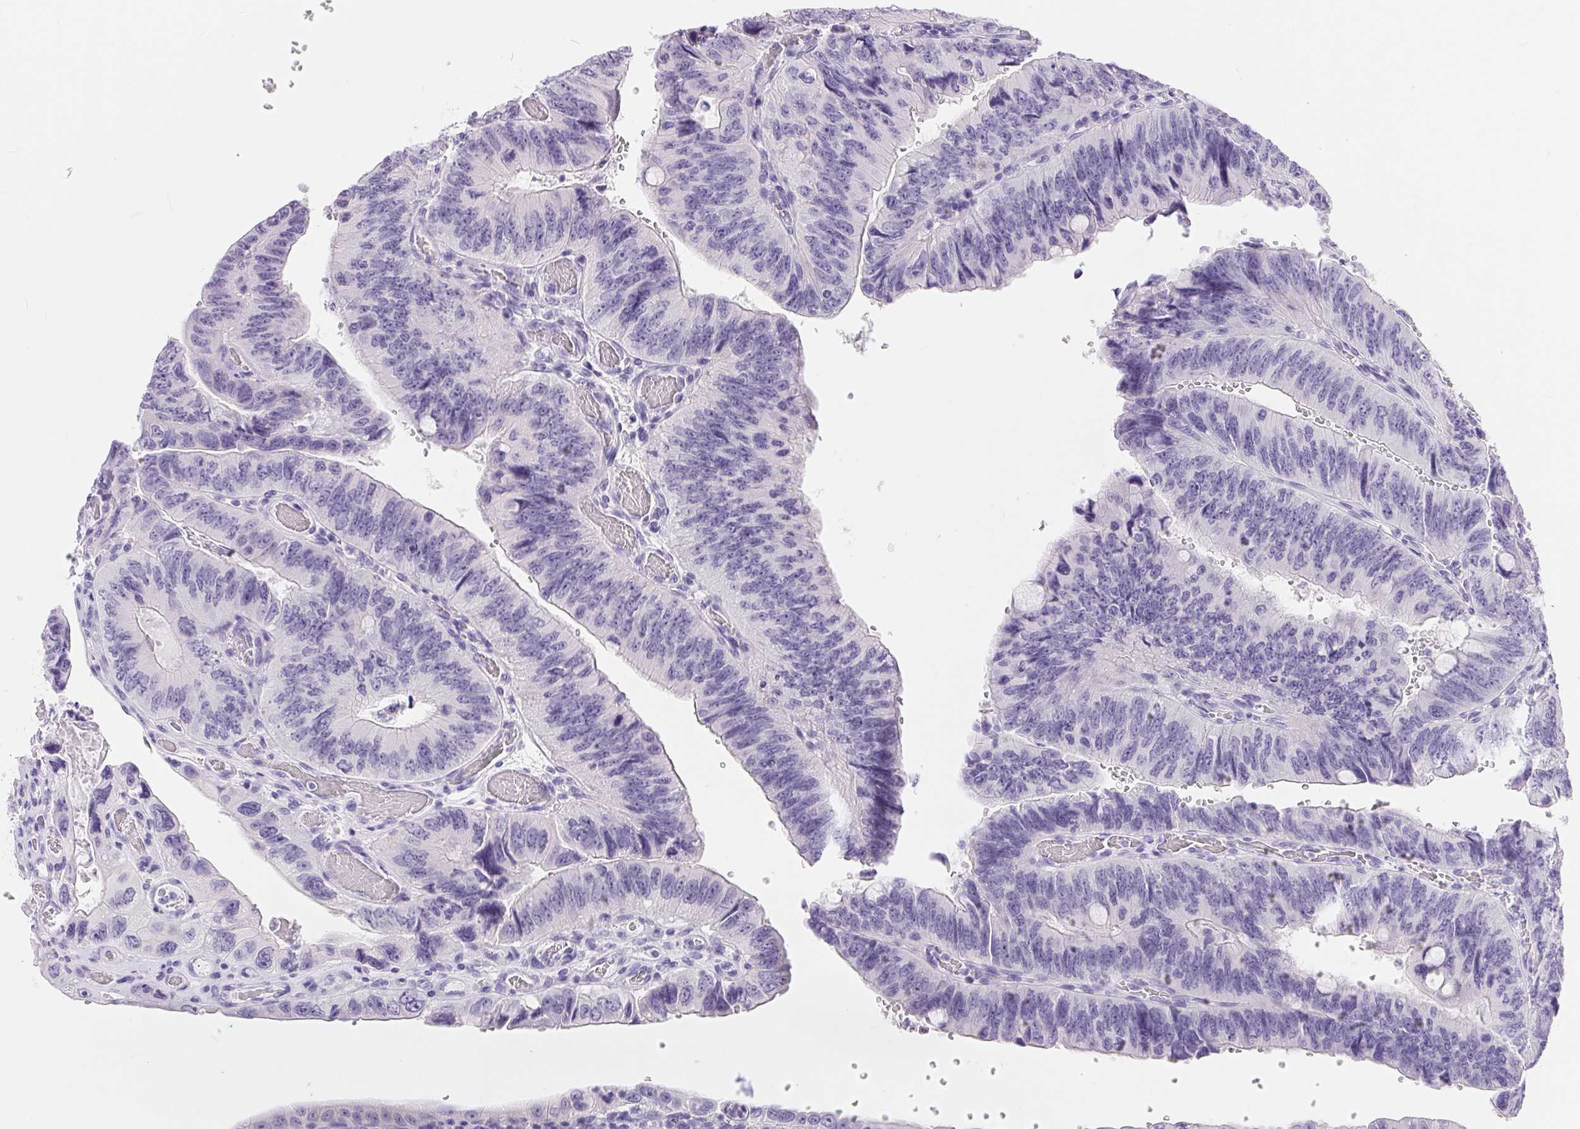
{"staining": {"intensity": "negative", "quantity": "none", "location": "none"}, "tissue": "colorectal cancer", "cell_type": "Tumor cells", "image_type": "cancer", "snomed": [{"axis": "morphology", "description": "Adenocarcinoma, NOS"}, {"axis": "topography", "description": "Colon"}], "caption": "There is no significant expression in tumor cells of colorectal adenocarcinoma.", "gene": "XDH", "patient": {"sex": "female", "age": 84}}